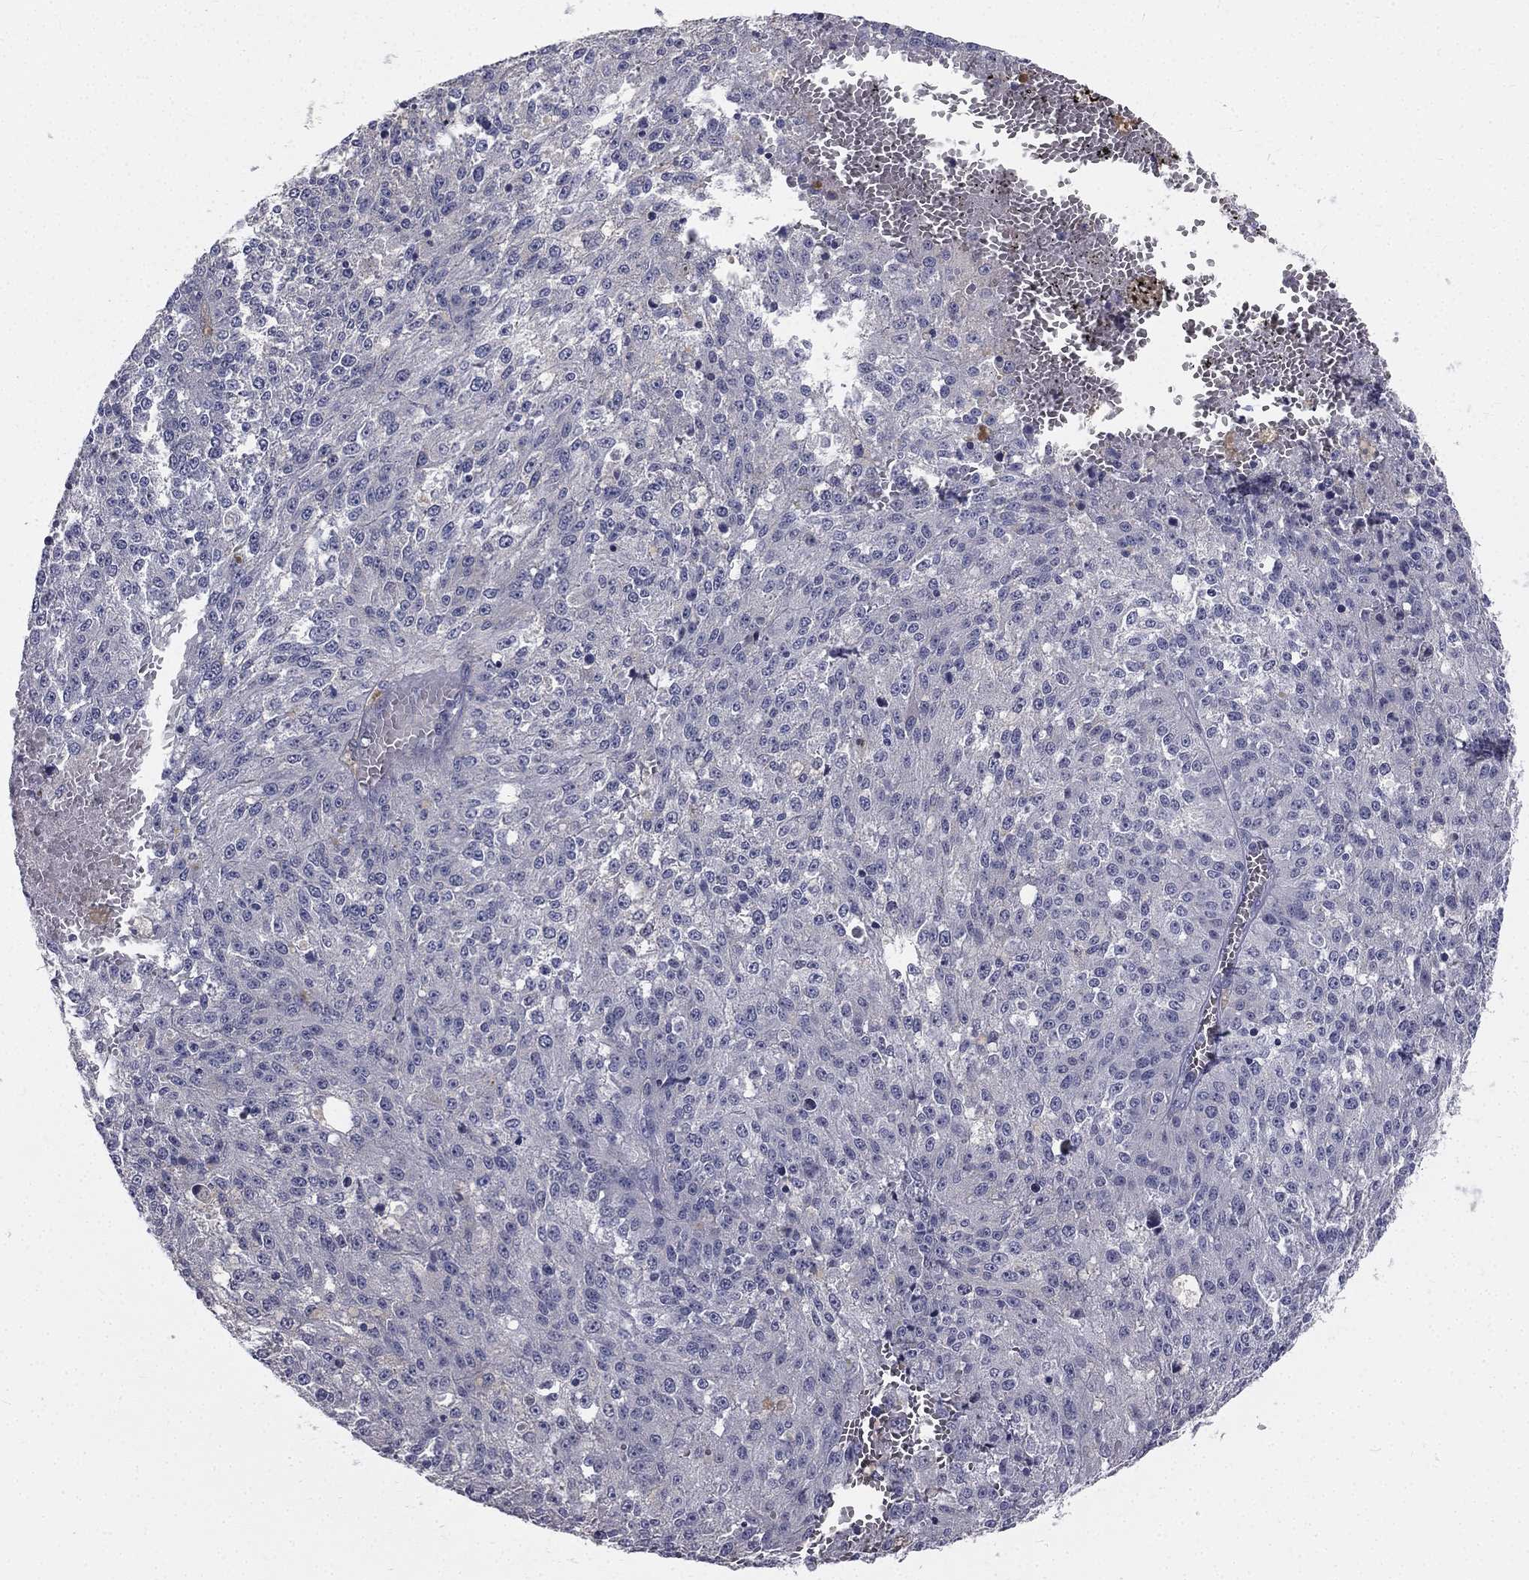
{"staining": {"intensity": "negative", "quantity": "none", "location": "none"}, "tissue": "melanoma", "cell_type": "Tumor cells", "image_type": "cancer", "snomed": [{"axis": "morphology", "description": "Malignant melanoma, Metastatic site"}, {"axis": "topography", "description": "Lymph node"}], "caption": "Melanoma stained for a protein using immunohistochemistry demonstrates no staining tumor cells.", "gene": "MUC13", "patient": {"sex": "female", "age": 64}}